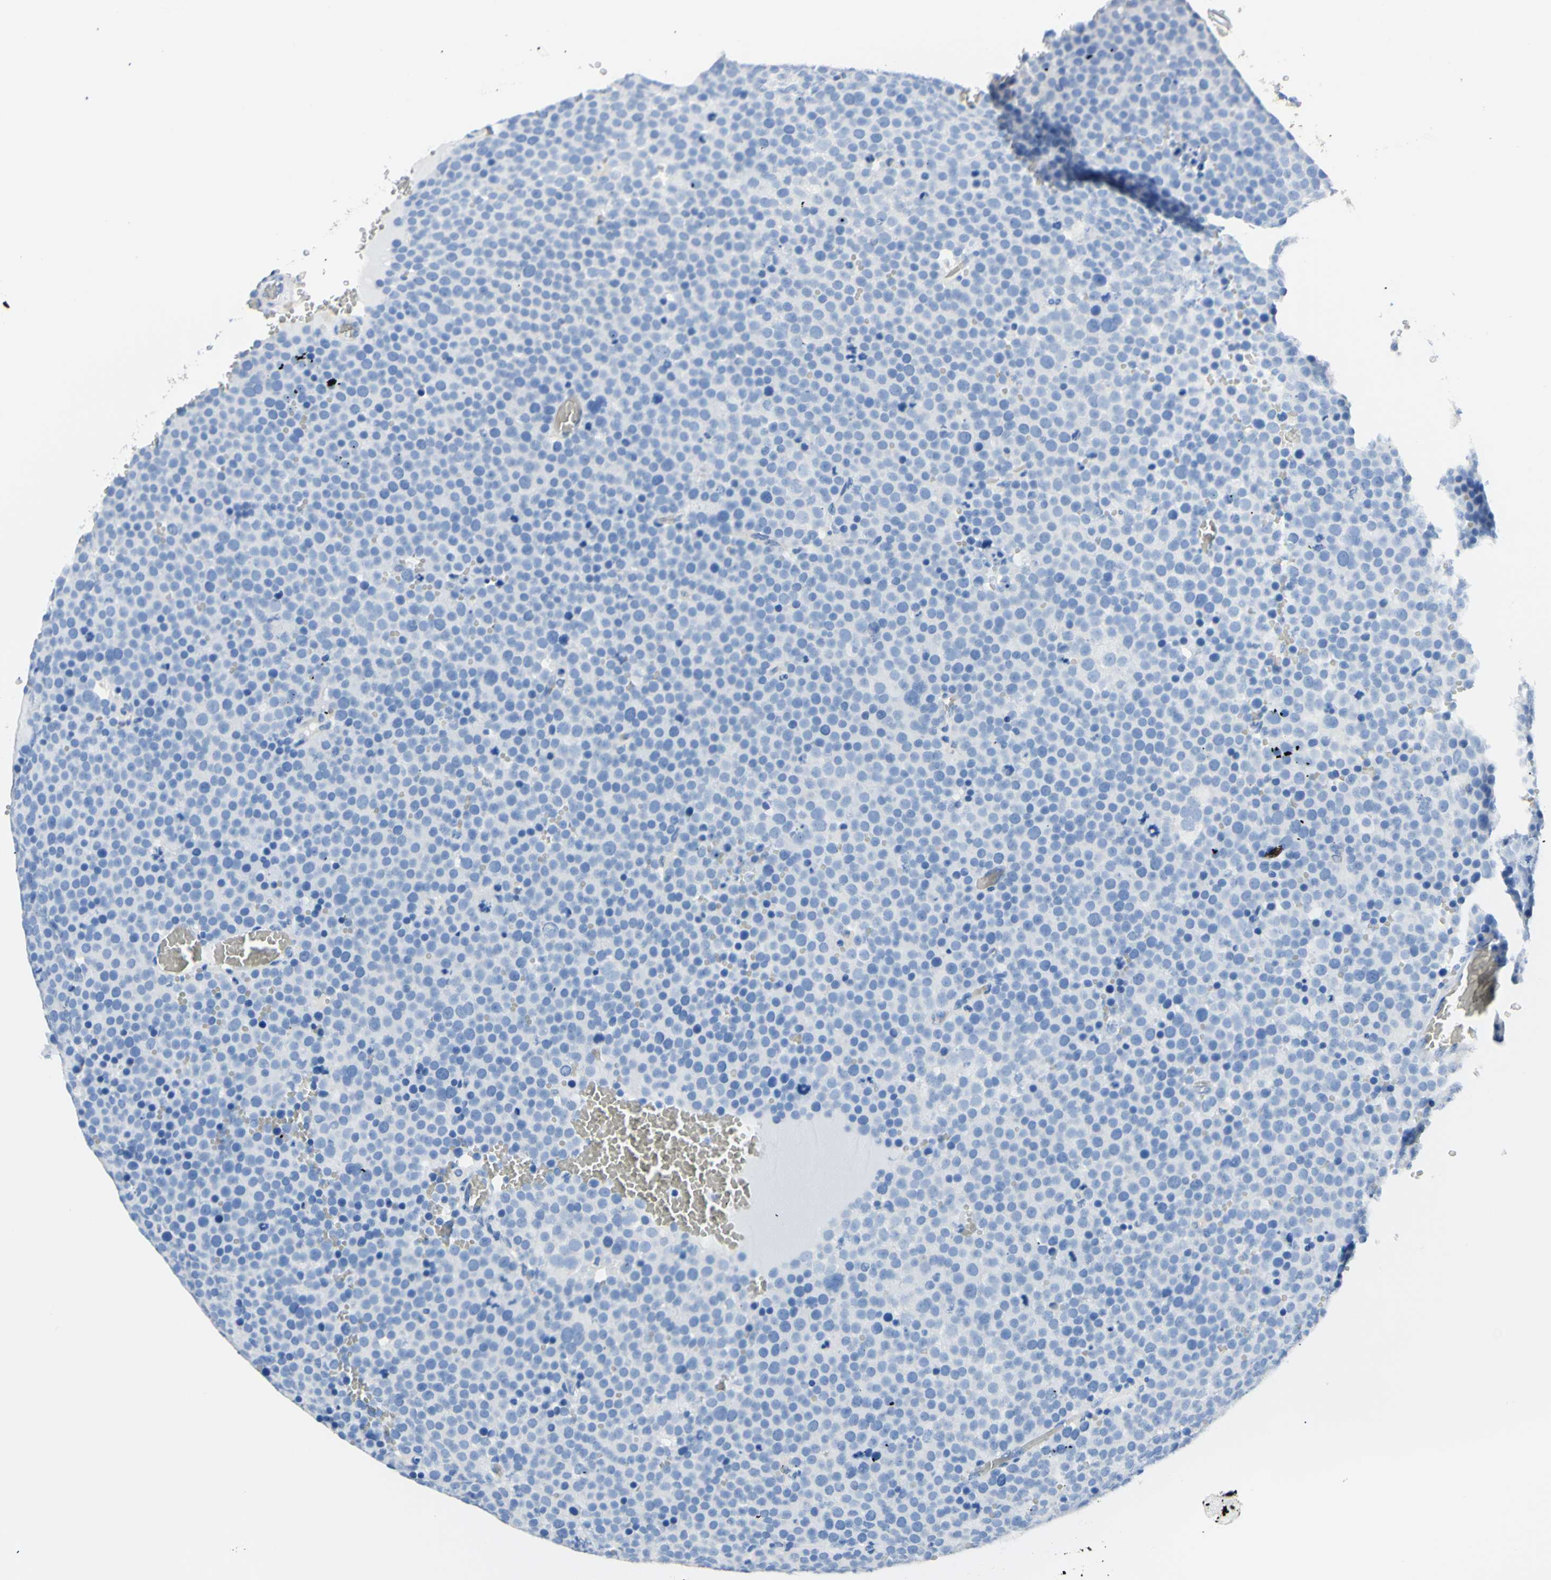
{"staining": {"intensity": "negative", "quantity": "none", "location": "none"}, "tissue": "testis cancer", "cell_type": "Tumor cells", "image_type": "cancer", "snomed": [{"axis": "morphology", "description": "Seminoma, NOS"}, {"axis": "topography", "description": "Testis"}], "caption": "Immunohistochemistry (IHC) image of neoplastic tissue: human testis seminoma stained with DAB (3,3'-diaminobenzidine) exhibits no significant protein staining in tumor cells. The staining is performed using DAB brown chromogen with nuclei counter-stained in using hematoxylin.", "gene": "HPCA", "patient": {"sex": "male", "age": 71}}